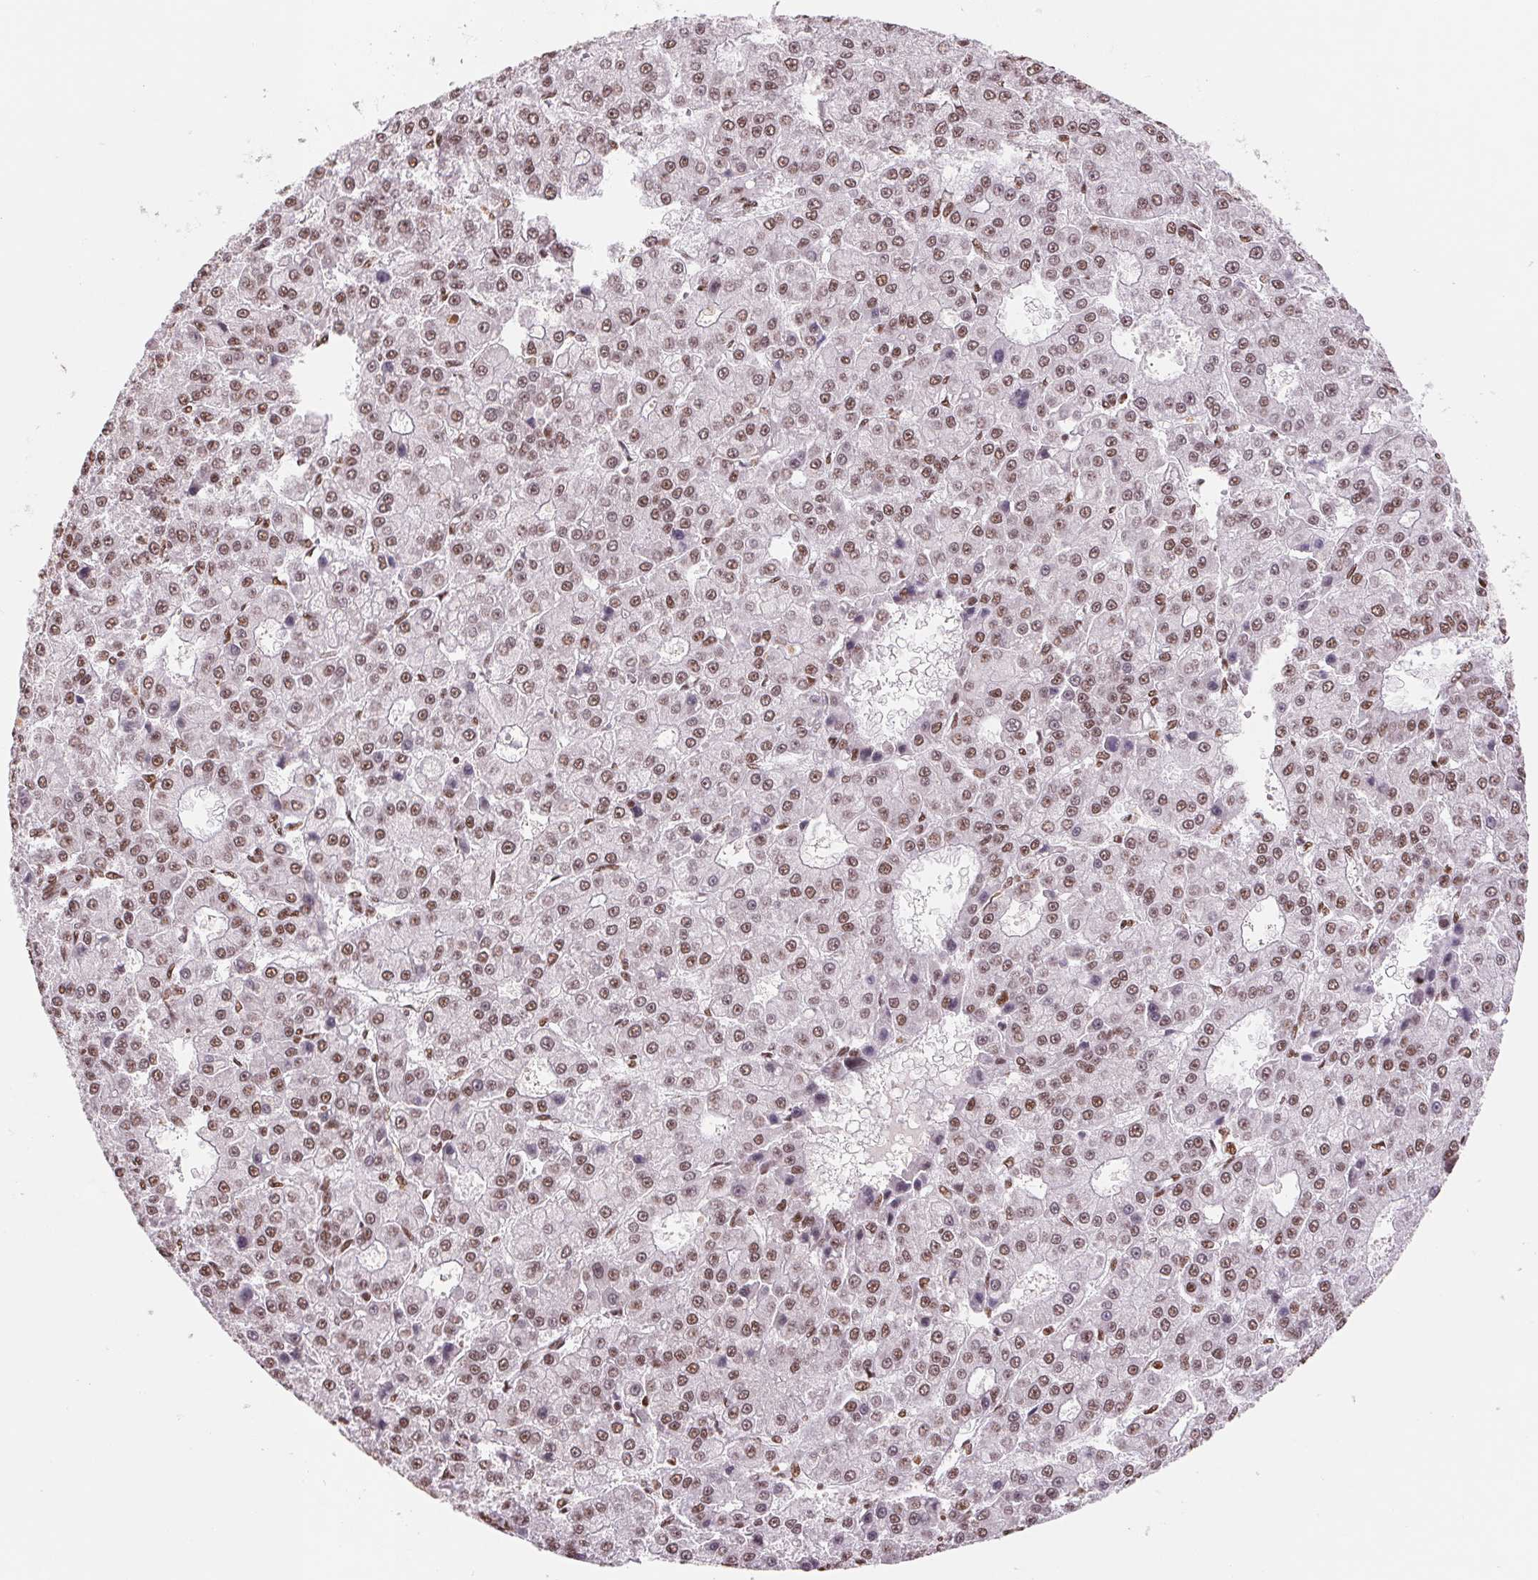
{"staining": {"intensity": "moderate", "quantity": ">75%", "location": "nuclear"}, "tissue": "liver cancer", "cell_type": "Tumor cells", "image_type": "cancer", "snomed": [{"axis": "morphology", "description": "Carcinoma, Hepatocellular, NOS"}, {"axis": "topography", "description": "Liver"}], "caption": "The histopathology image displays a brown stain indicating the presence of a protein in the nuclear of tumor cells in hepatocellular carcinoma (liver).", "gene": "SNRPG", "patient": {"sex": "male", "age": 70}}